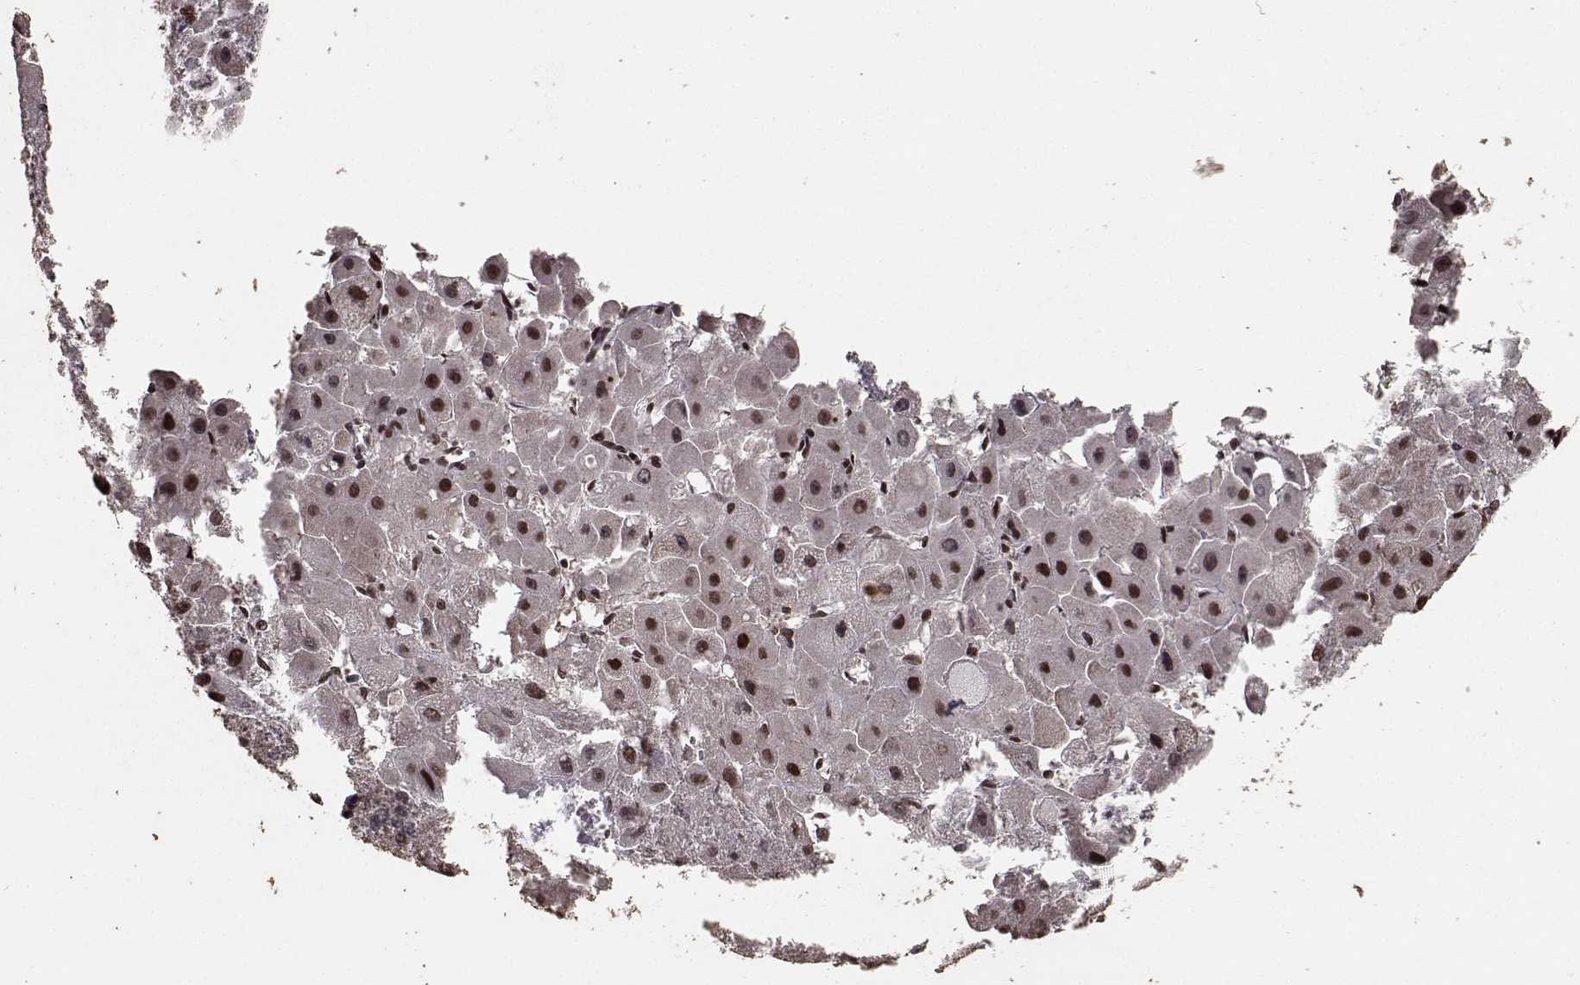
{"staining": {"intensity": "strong", "quantity": ">75%", "location": "nuclear"}, "tissue": "liver cancer", "cell_type": "Tumor cells", "image_type": "cancer", "snomed": [{"axis": "morphology", "description": "Carcinoma, Hepatocellular, NOS"}, {"axis": "topography", "description": "Liver"}], "caption": "A high-resolution histopathology image shows immunohistochemistry staining of liver cancer (hepatocellular carcinoma), which exhibits strong nuclear positivity in approximately >75% of tumor cells.", "gene": "SF1", "patient": {"sex": "female", "age": 25}}